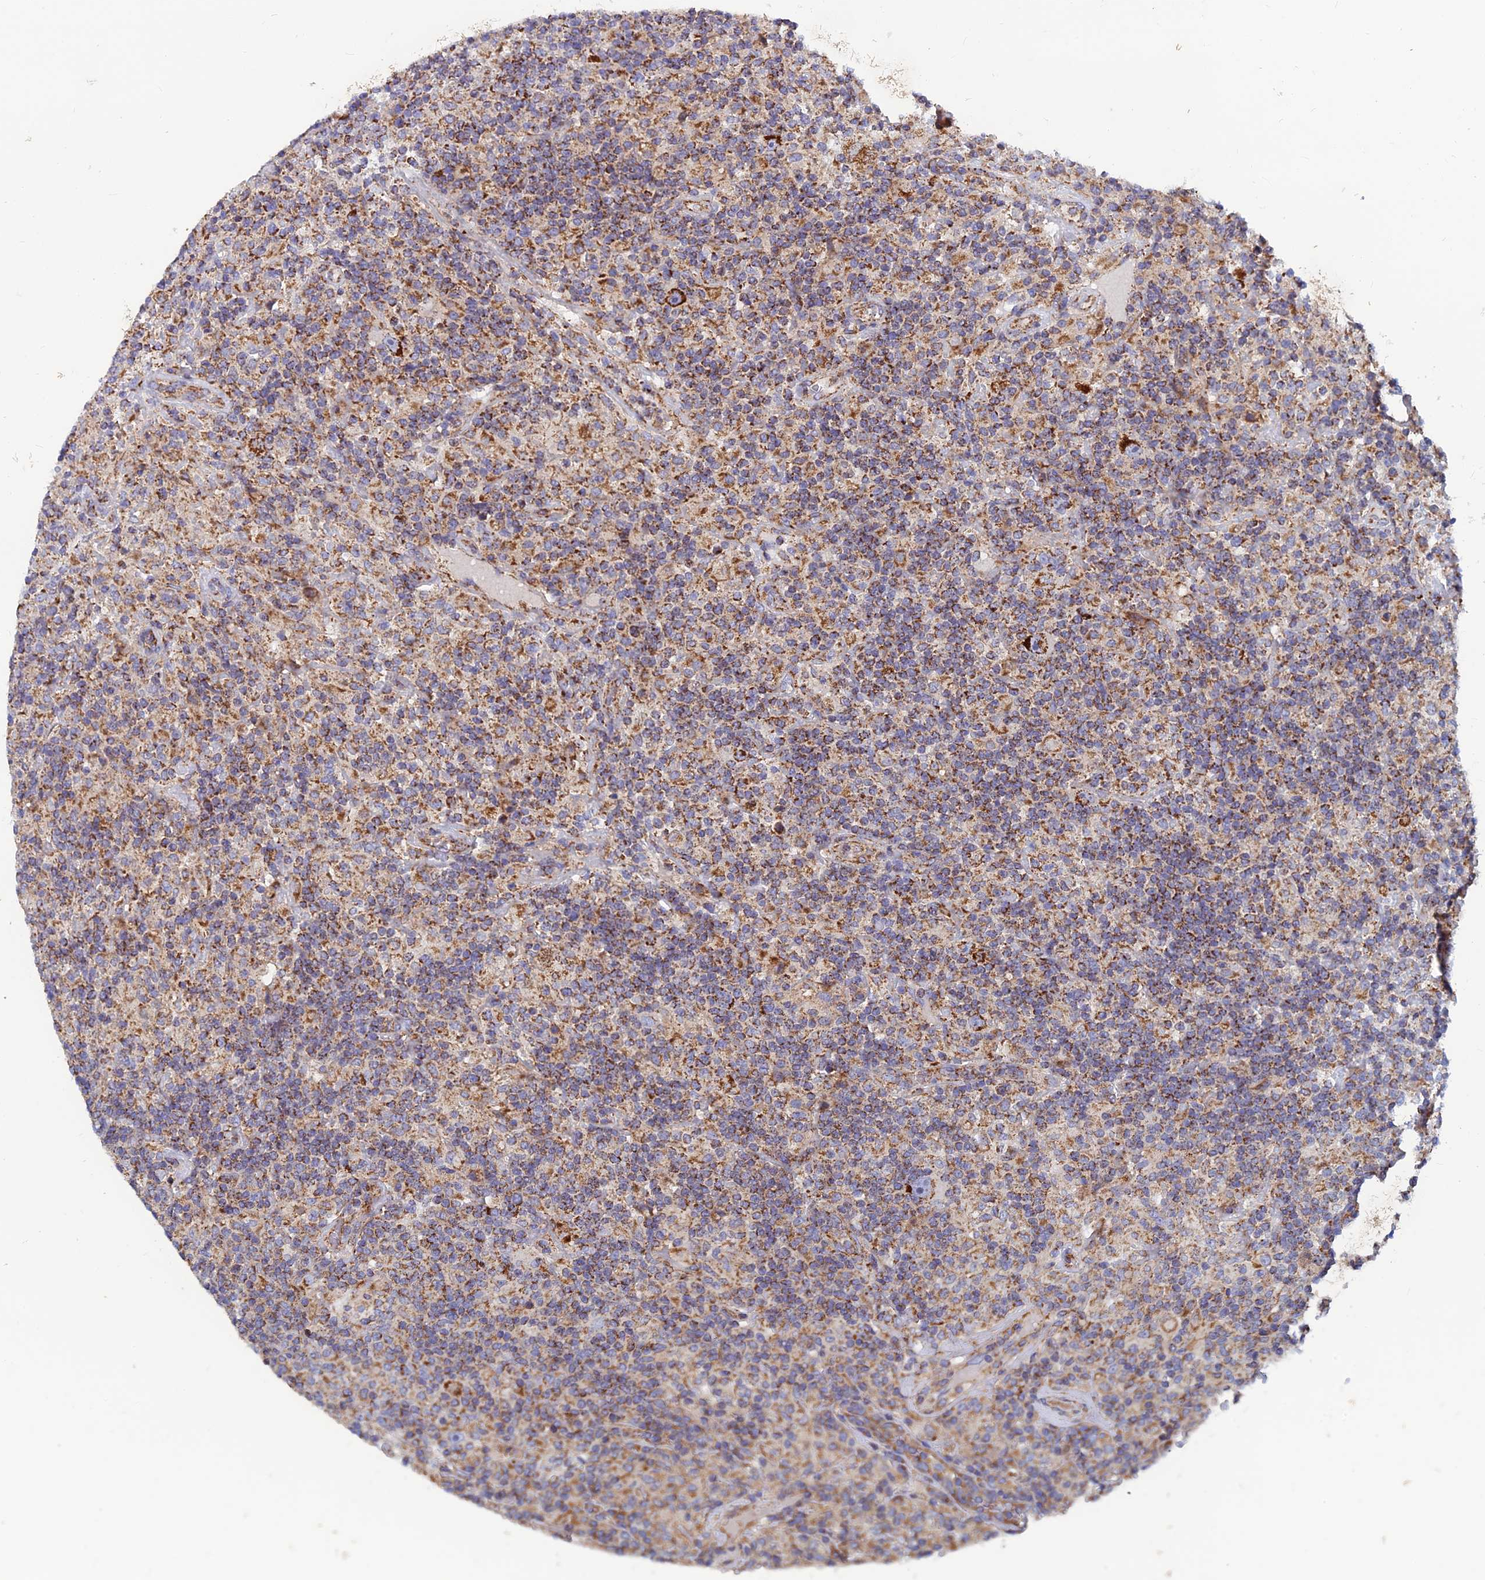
{"staining": {"intensity": "strong", "quantity": "25%-75%", "location": "cytoplasmic/membranous"}, "tissue": "lymphoma", "cell_type": "Tumor cells", "image_type": "cancer", "snomed": [{"axis": "morphology", "description": "Hodgkin's disease, NOS"}, {"axis": "topography", "description": "Lymph node"}], "caption": "Protein staining shows strong cytoplasmic/membranous expression in approximately 25%-75% of tumor cells in lymphoma. Nuclei are stained in blue.", "gene": "MRPS9", "patient": {"sex": "male", "age": 70}}